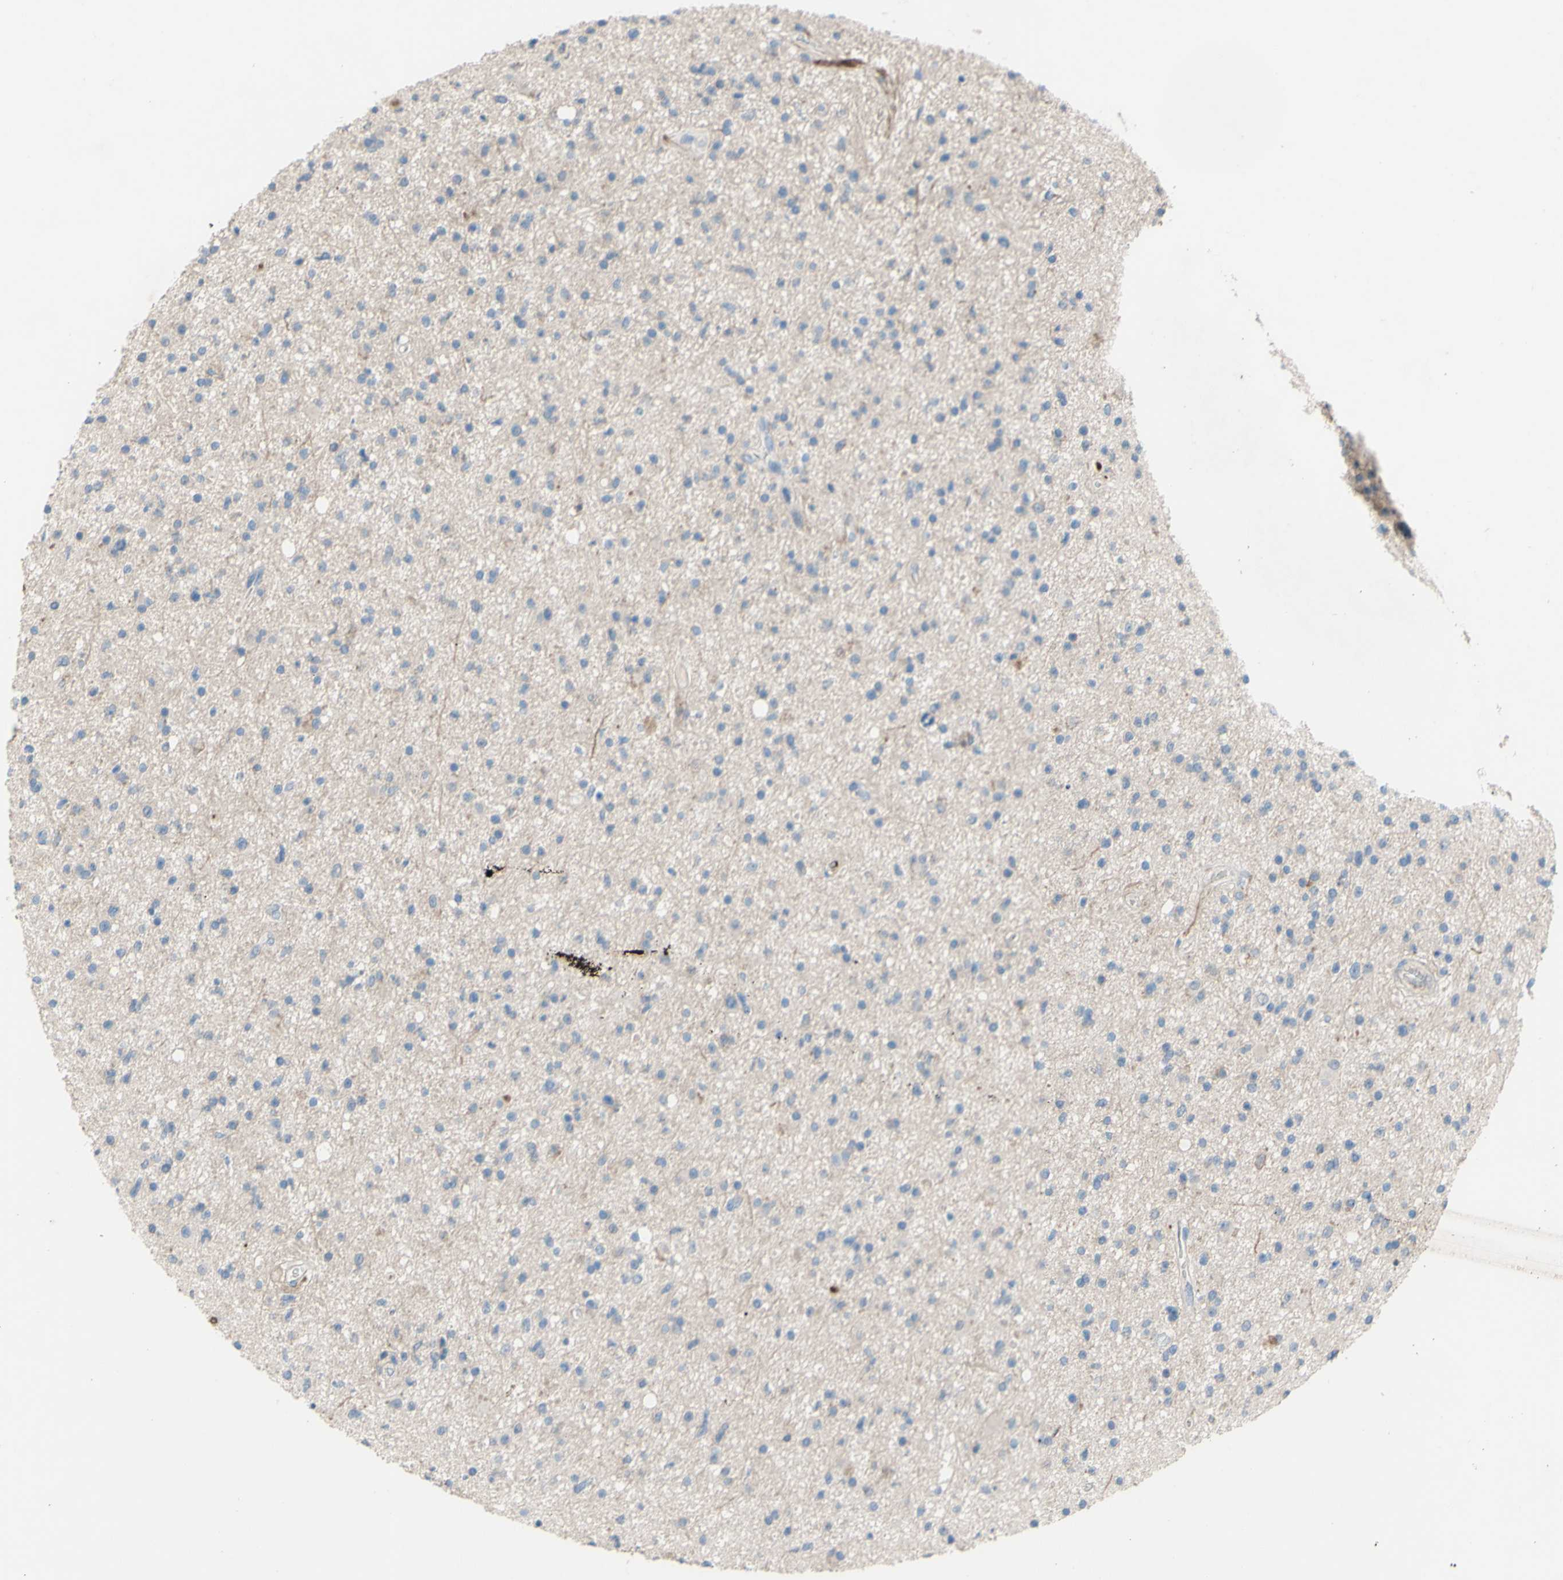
{"staining": {"intensity": "negative", "quantity": "none", "location": "none"}, "tissue": "glioma", "cell_type": "Tumor cells", "image_type": "cancer", "snomed": [{"axis": "morphology", "description": "Glioma, malignant, High grade"}, {"axis": "topography", "description": "Brain"}], "caption": "This is an immunohistochemistry (IHC) image of malignant glioma (high-grade). There is no staining in tumor cells.", "gene": "CDCP1", "patient": {"sex": "male", "age": 33}}